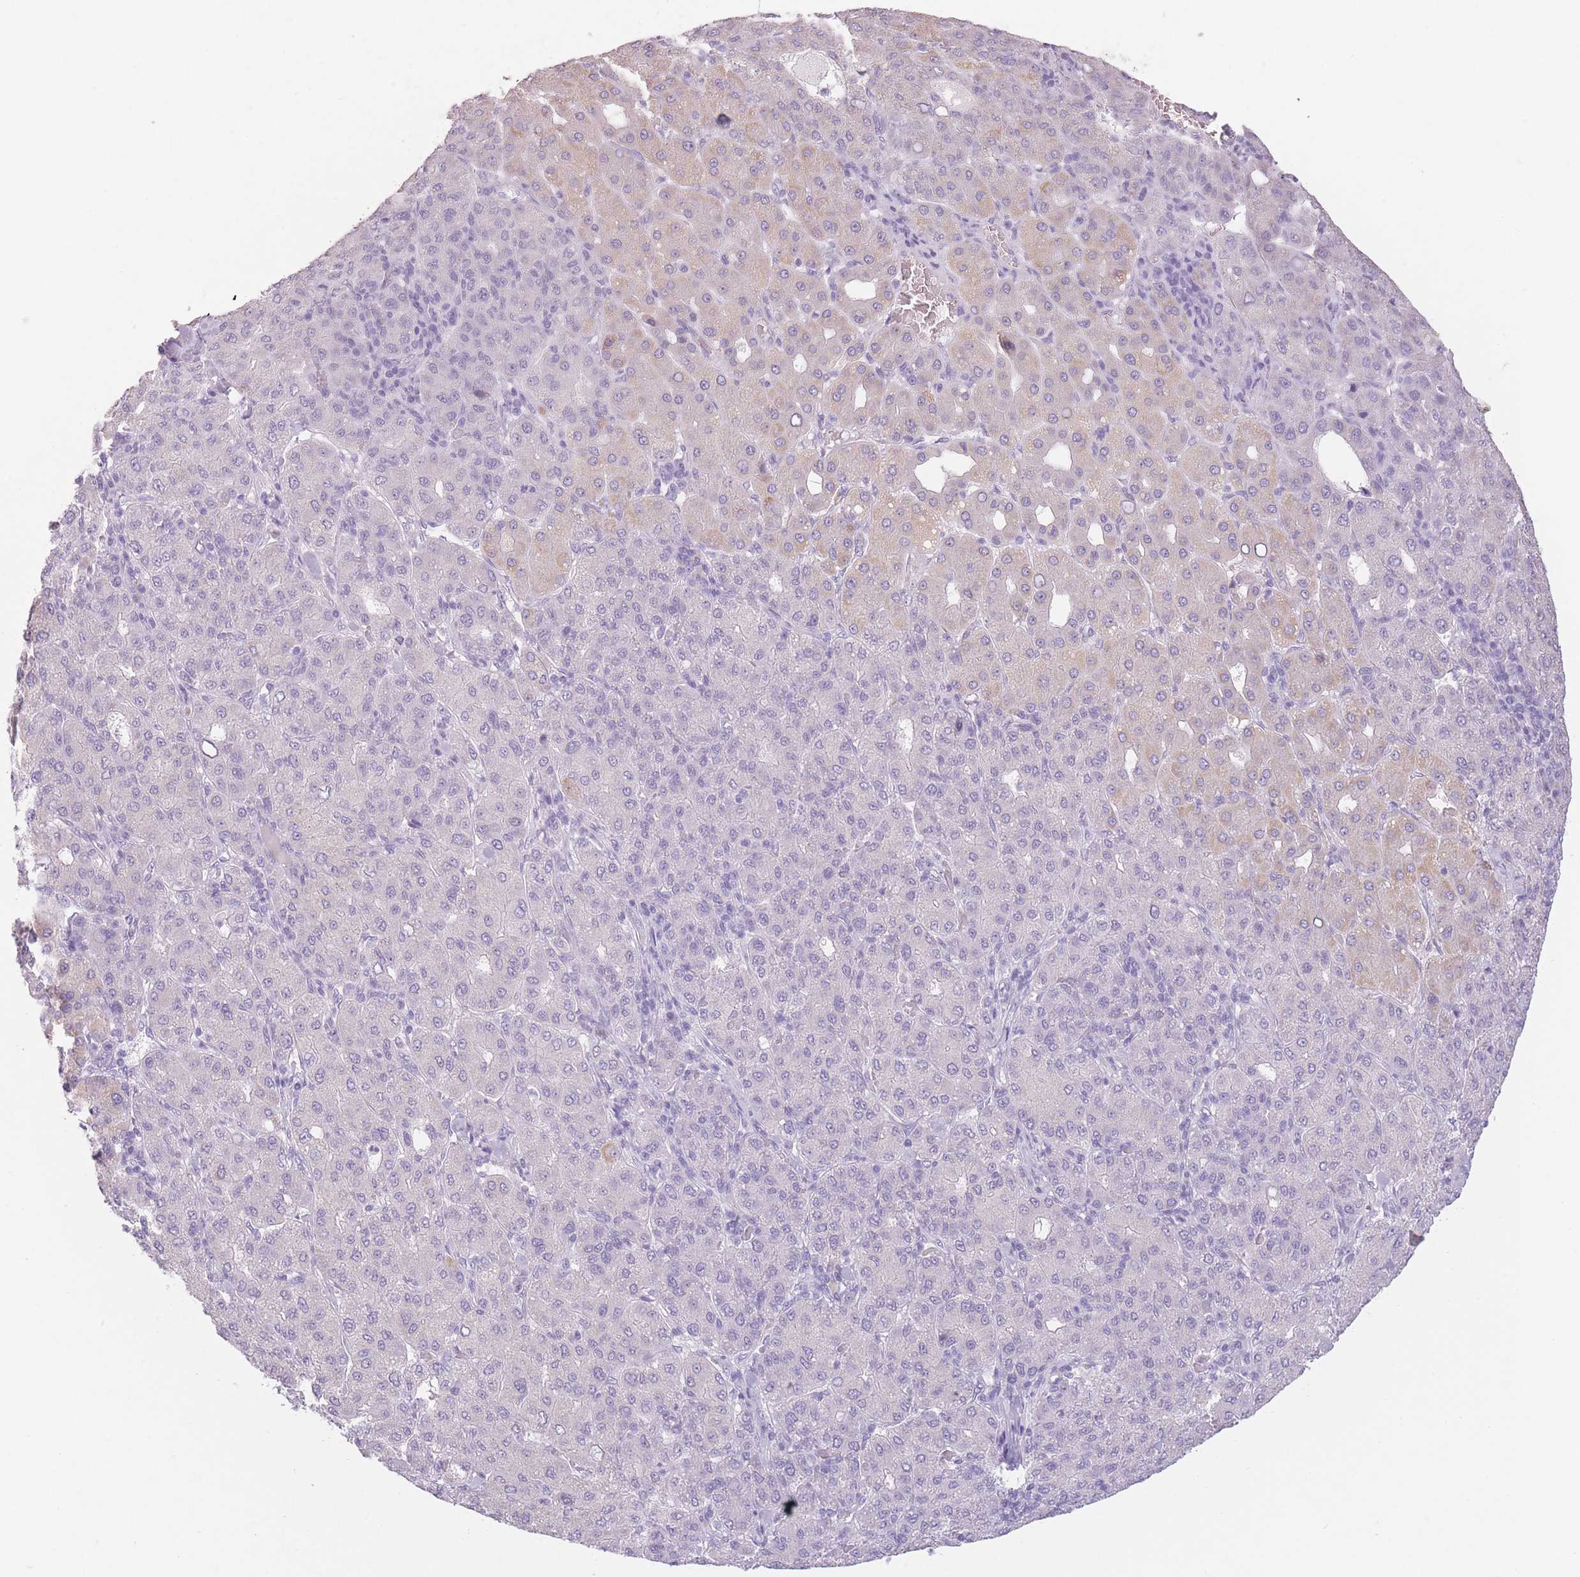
{"staining": {"intensity": "weak", "quantity": "<25%", "location": "cytoplasmic/membranous"}, "tissue": "liver cancer", "cell_type": "Tumor cells", "image_type": "cancer", "snomed": [{"axis": "morphology", "description": "Carcinoma, Hepatocellular, NOS"}, {"axis": "topography", "description": "Liver"}], "caption": "Hepatocellular carcinoma (liver) was stained to show a protein in brown. There is no significant expression in tumor cells.", "gene": "TMEM236", "patient": {"sex": "male", "age": 65}}